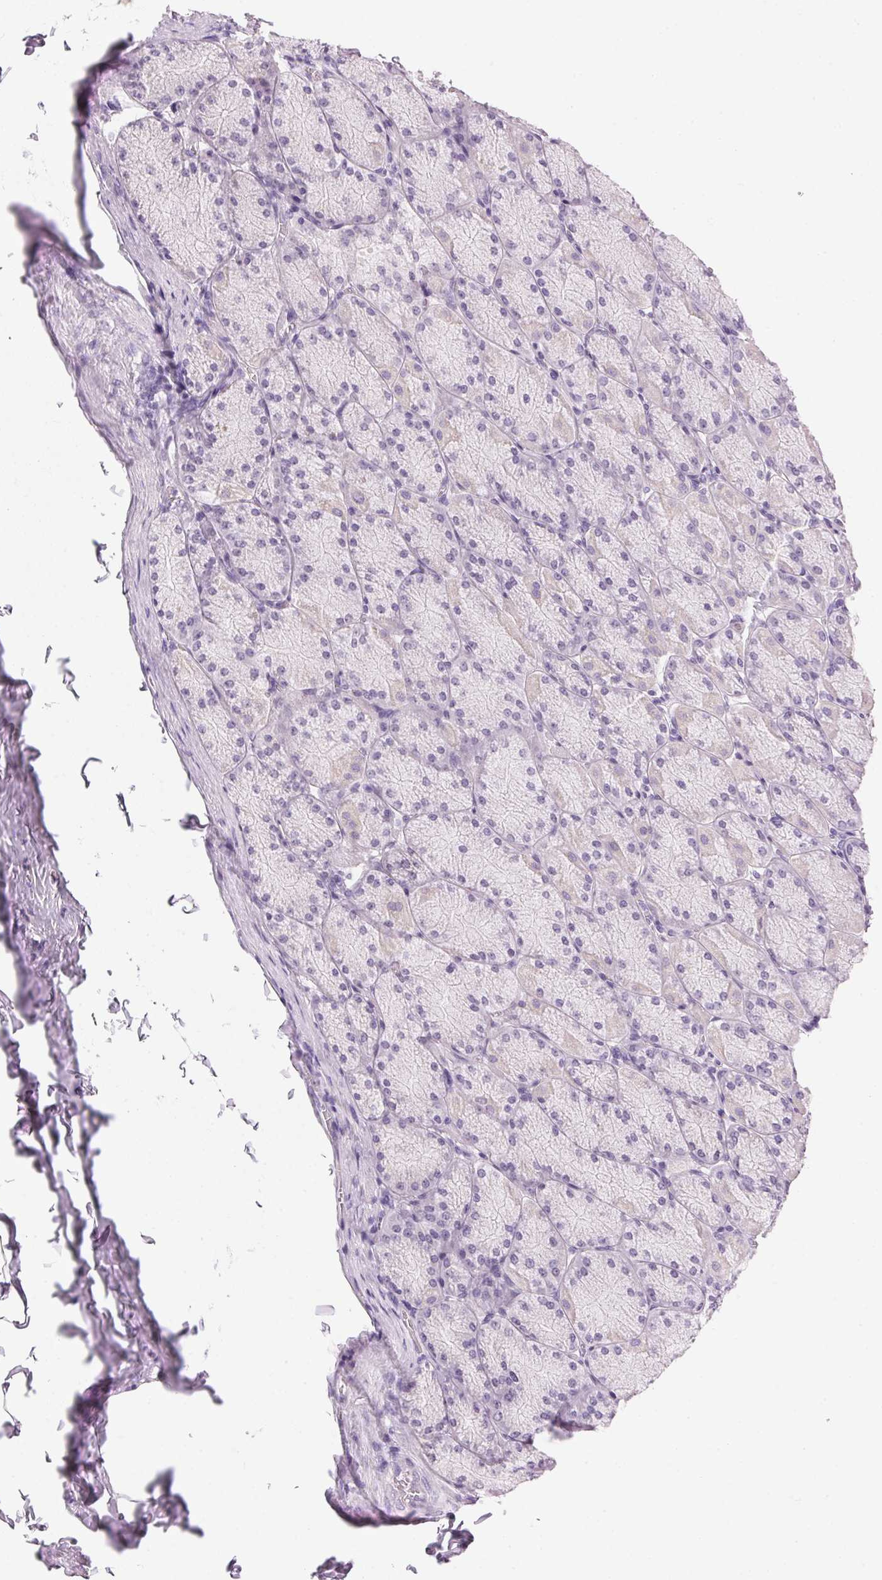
{"staining": {"intensity": "negative", "quantity": "none", "location": "none"}, "tissue": "stomach", "cell_type": "Glandular cells", "image_type": "normal", "snomed": [{"axis": "morphology", "description": "Normal tissue, NOS"}, {"axis": "topography", "description": "Stomach, upper"}], "caption": "Glandular cells are negative for brown protein staining in unremarkable stomach. (DAB immunohistochemistry (IHC) with hematoxylin counter stain).", "gene": "IGFBP1", "patient": {"sex": "female", "age": 56}}